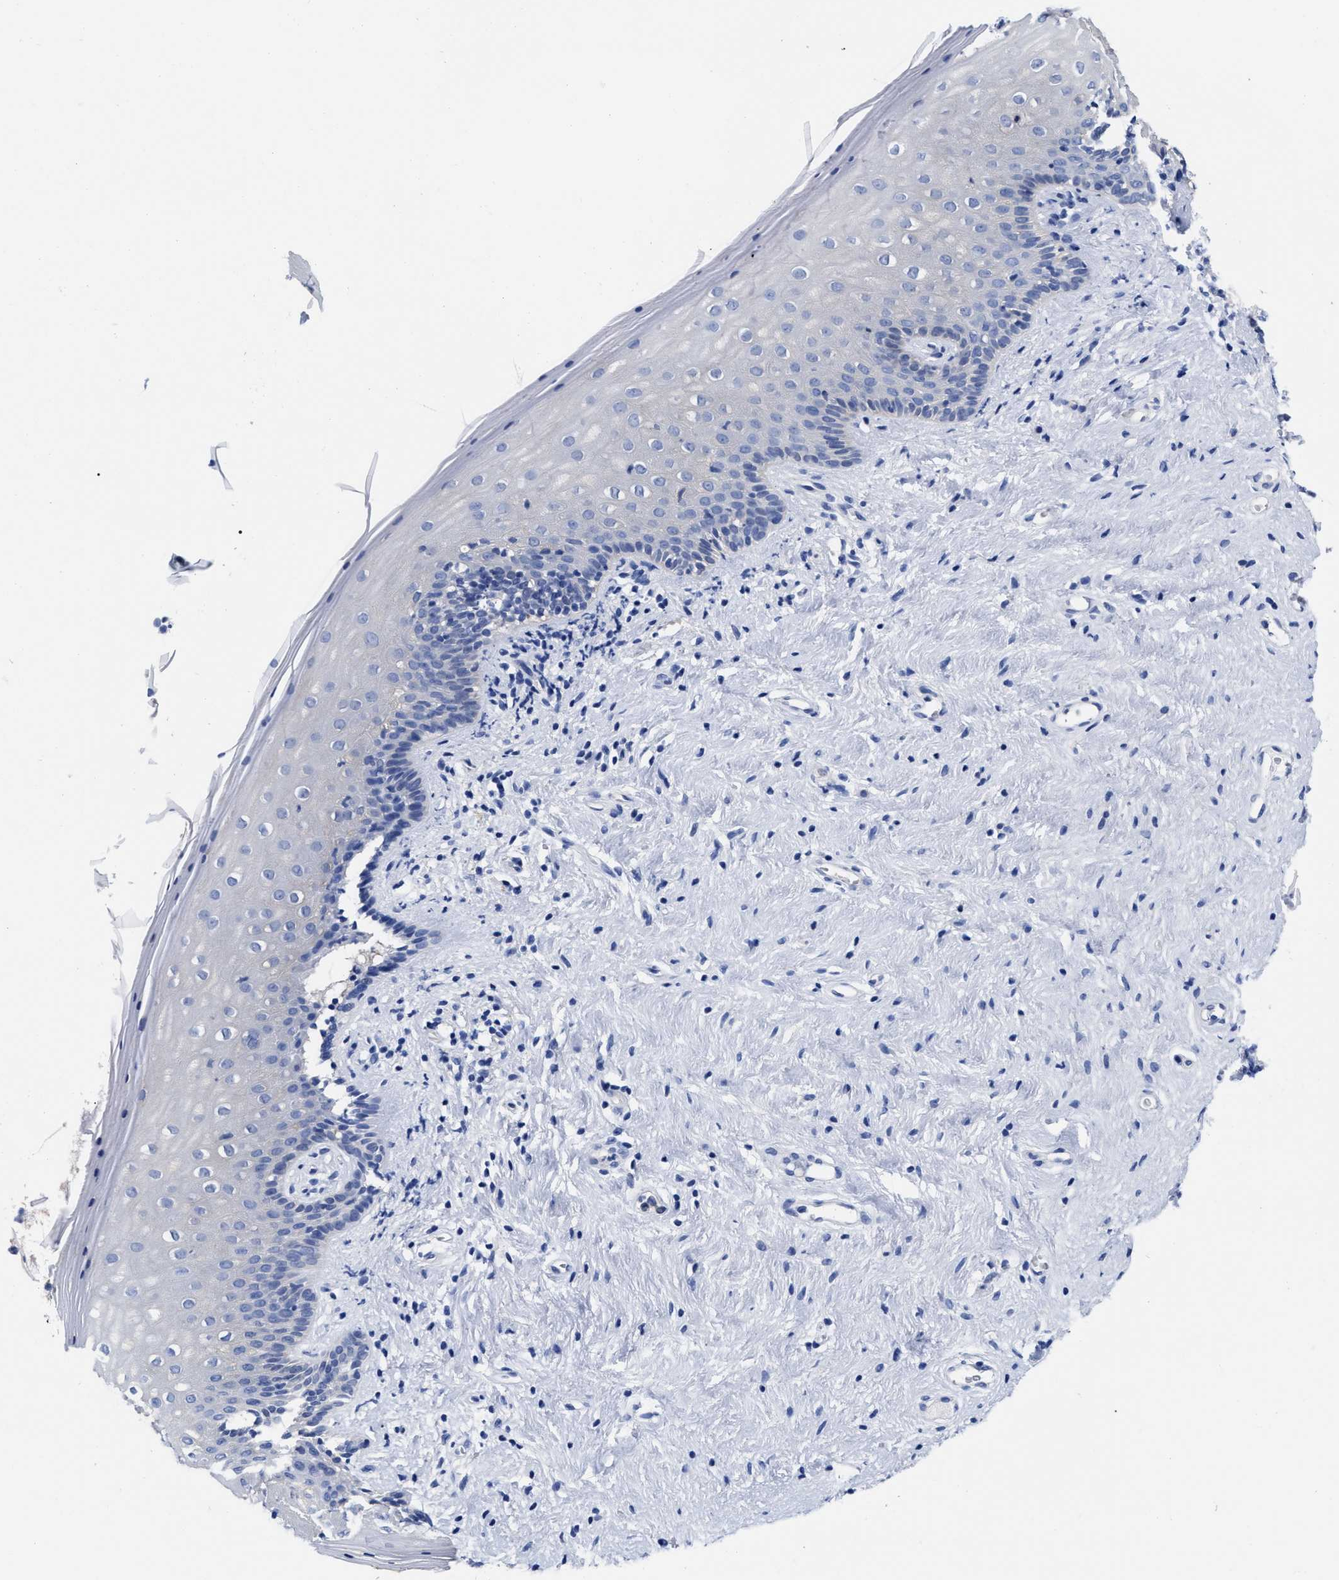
{"staining": {"intensity": "negative", "quantity": "none", "location": "none"}, "tissue": "vagina", "cell_type": "Squamous epithelial cells", "image_type": "normal", "snomed": [{"axis": "morphology", "description": "Normal tissue, NOS"}, {"axis": "topography", "description": "Vagina"}], "caption": "Squamous epithelial cells are negative for brown protein staining in normal vagina.", "gene": "RBKS", "patient": {"sex": "female", "age": 44}}